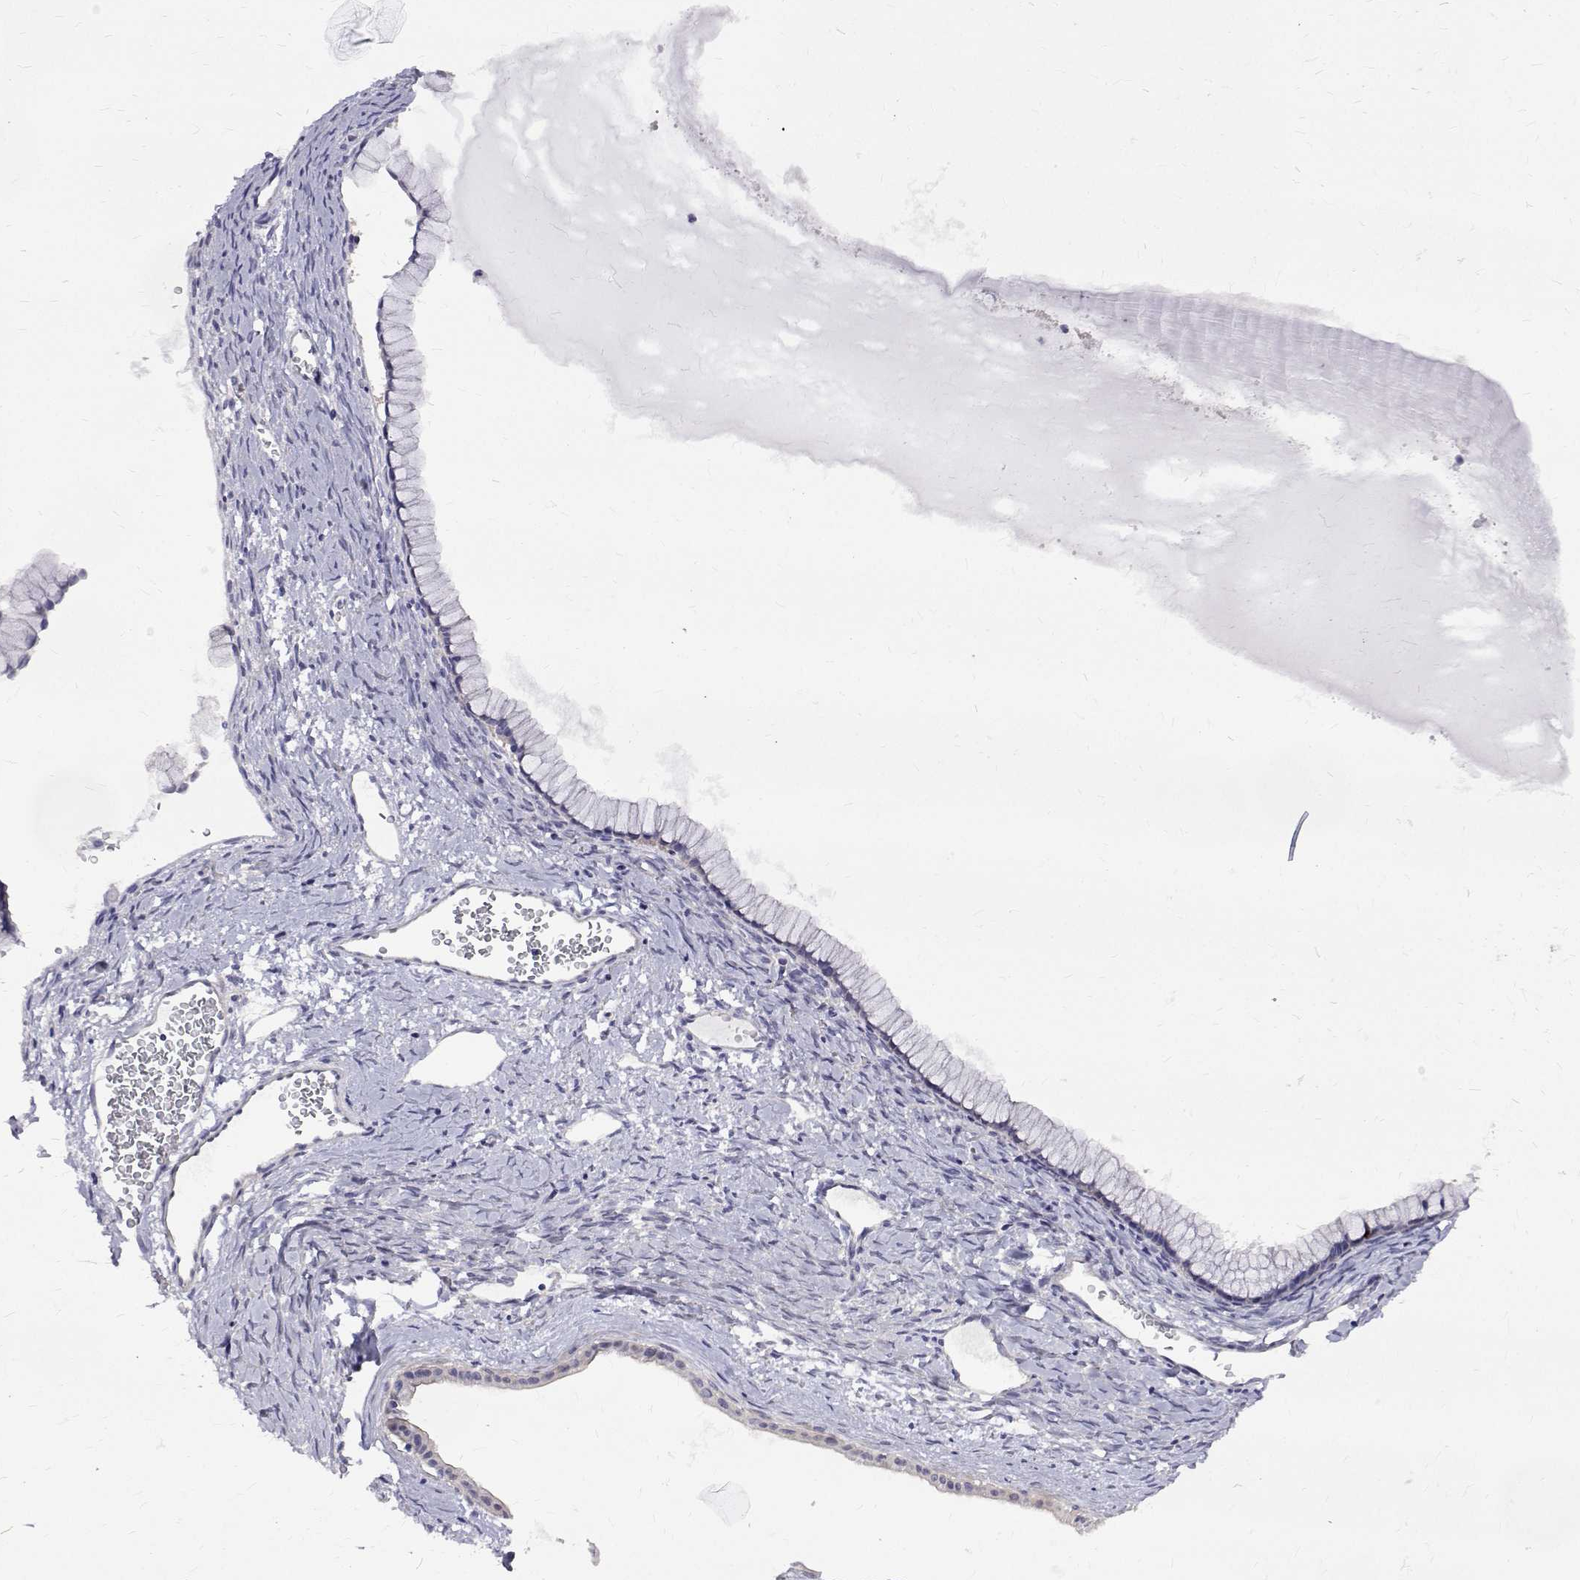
{"staining": {"intensity": "negative", "quantity": "none", "location": "none"}, "tissue": "ovarian cancer", "cell_type": "Tumor cells", "image_type": "cancer", "snomed": [{"axis": "morphology", "description": "Cystadenocarcinoma, mucinous, NOS"}, {"axis": "topography", "description": "Ovary"}], "caption": "Immunohistochemistry (IHC) of mucinous cystadenocarcinoma (ovarian) reveals no positivity in tumor cells.", "gene": "PADI1", "patient": {"sex": "female", "age": 41}}